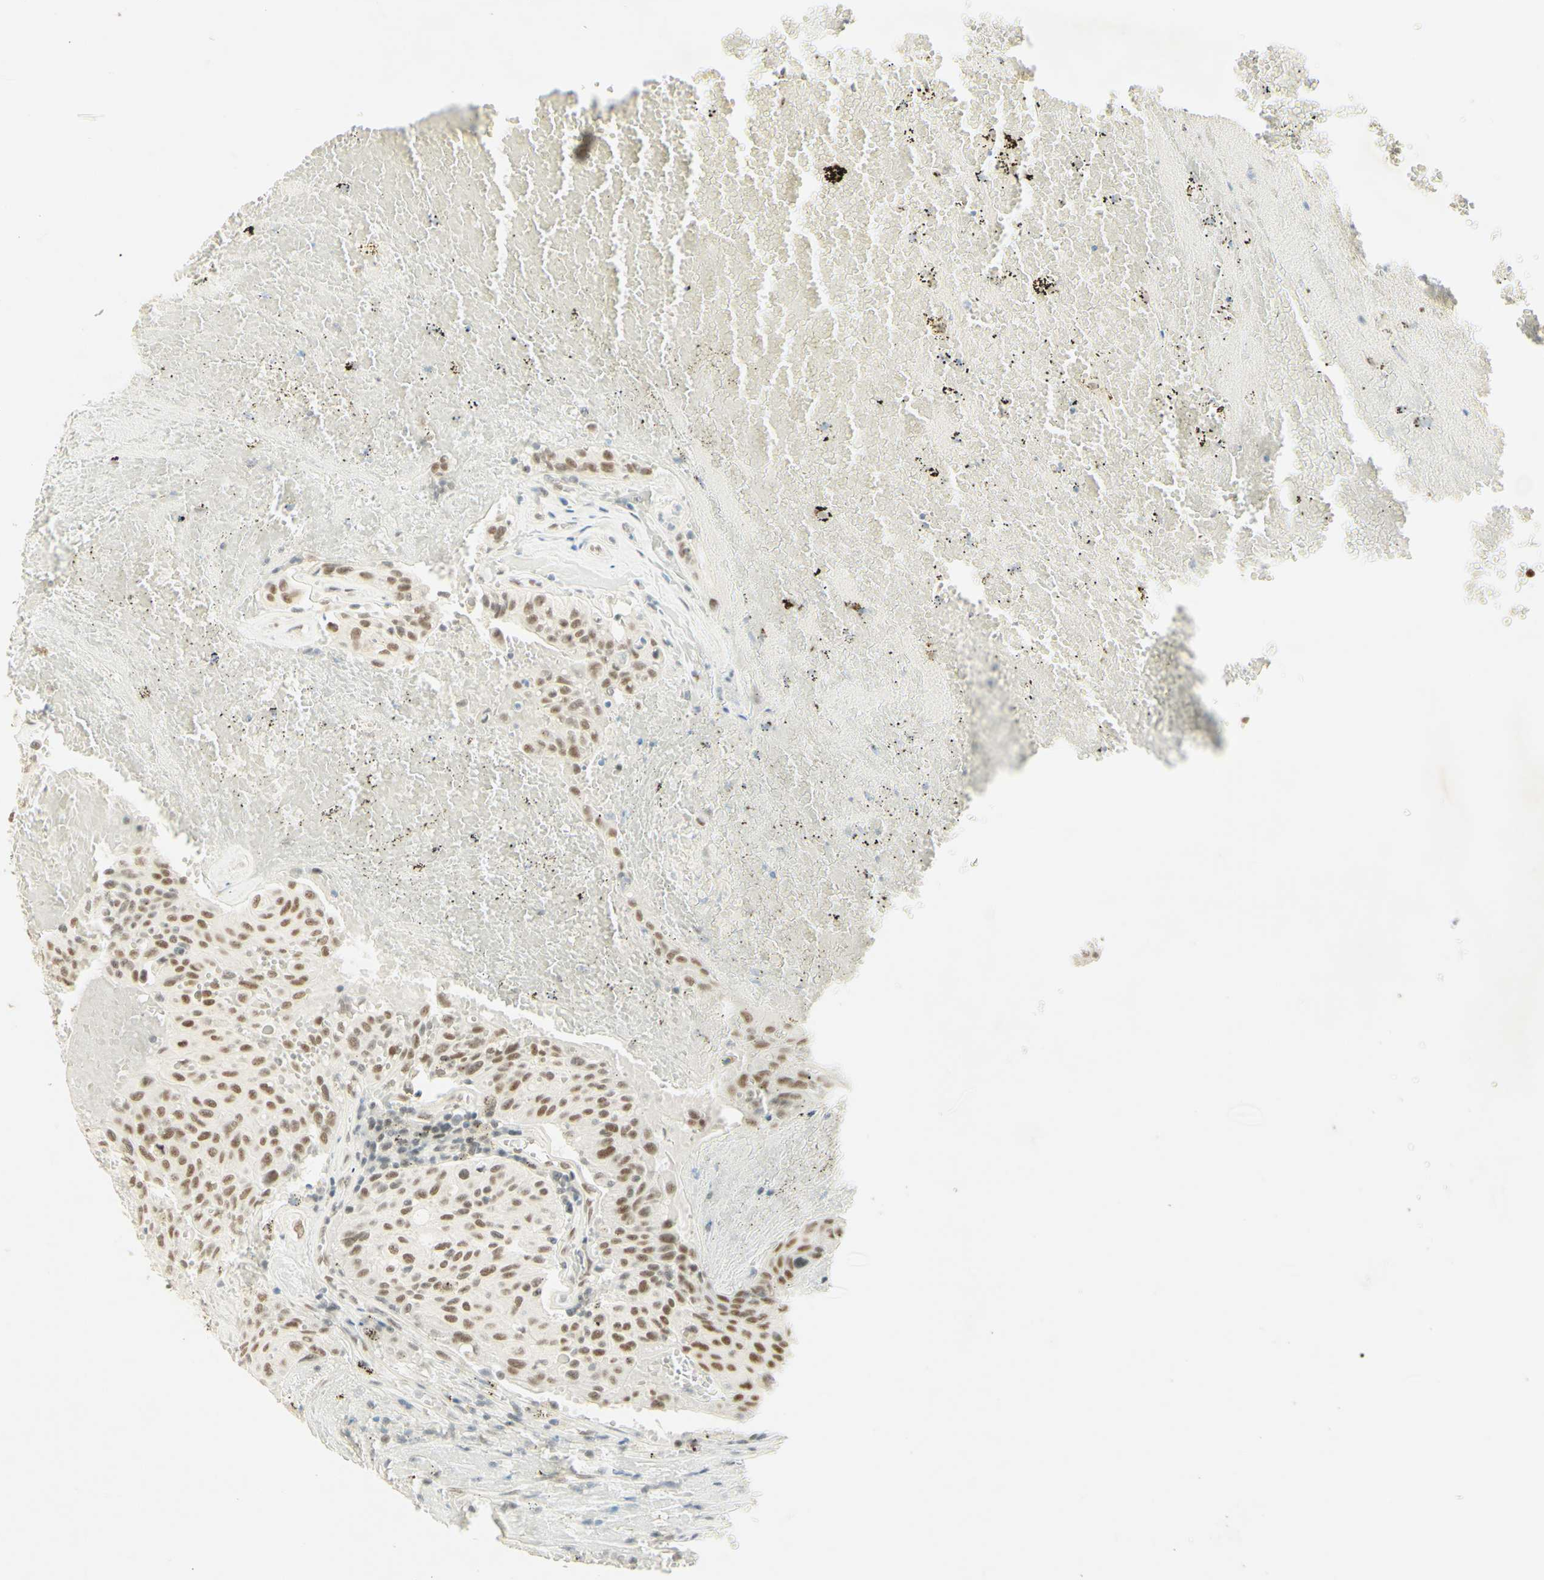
{"staining": {"intensity": "moderate", "quantity": ">75%", "location": "nuclear"}, "tissue": "urothelial cancer", "cell_type": "Tumor cells", "image_type": "cancer", "snomed": [{"axis": "morphology", "description": "Urothelial carcinoma, High grade"}, {"axis": "topography", "description": "Urinary bladder"}], "caption": "About >75% of tumor cells in human urothelial cancer show moderate nuclear protein expression as visualized by brown immunohistochemical staining.", "gene": "PMS2", "patient": {"sex": "male", "age": 66}}